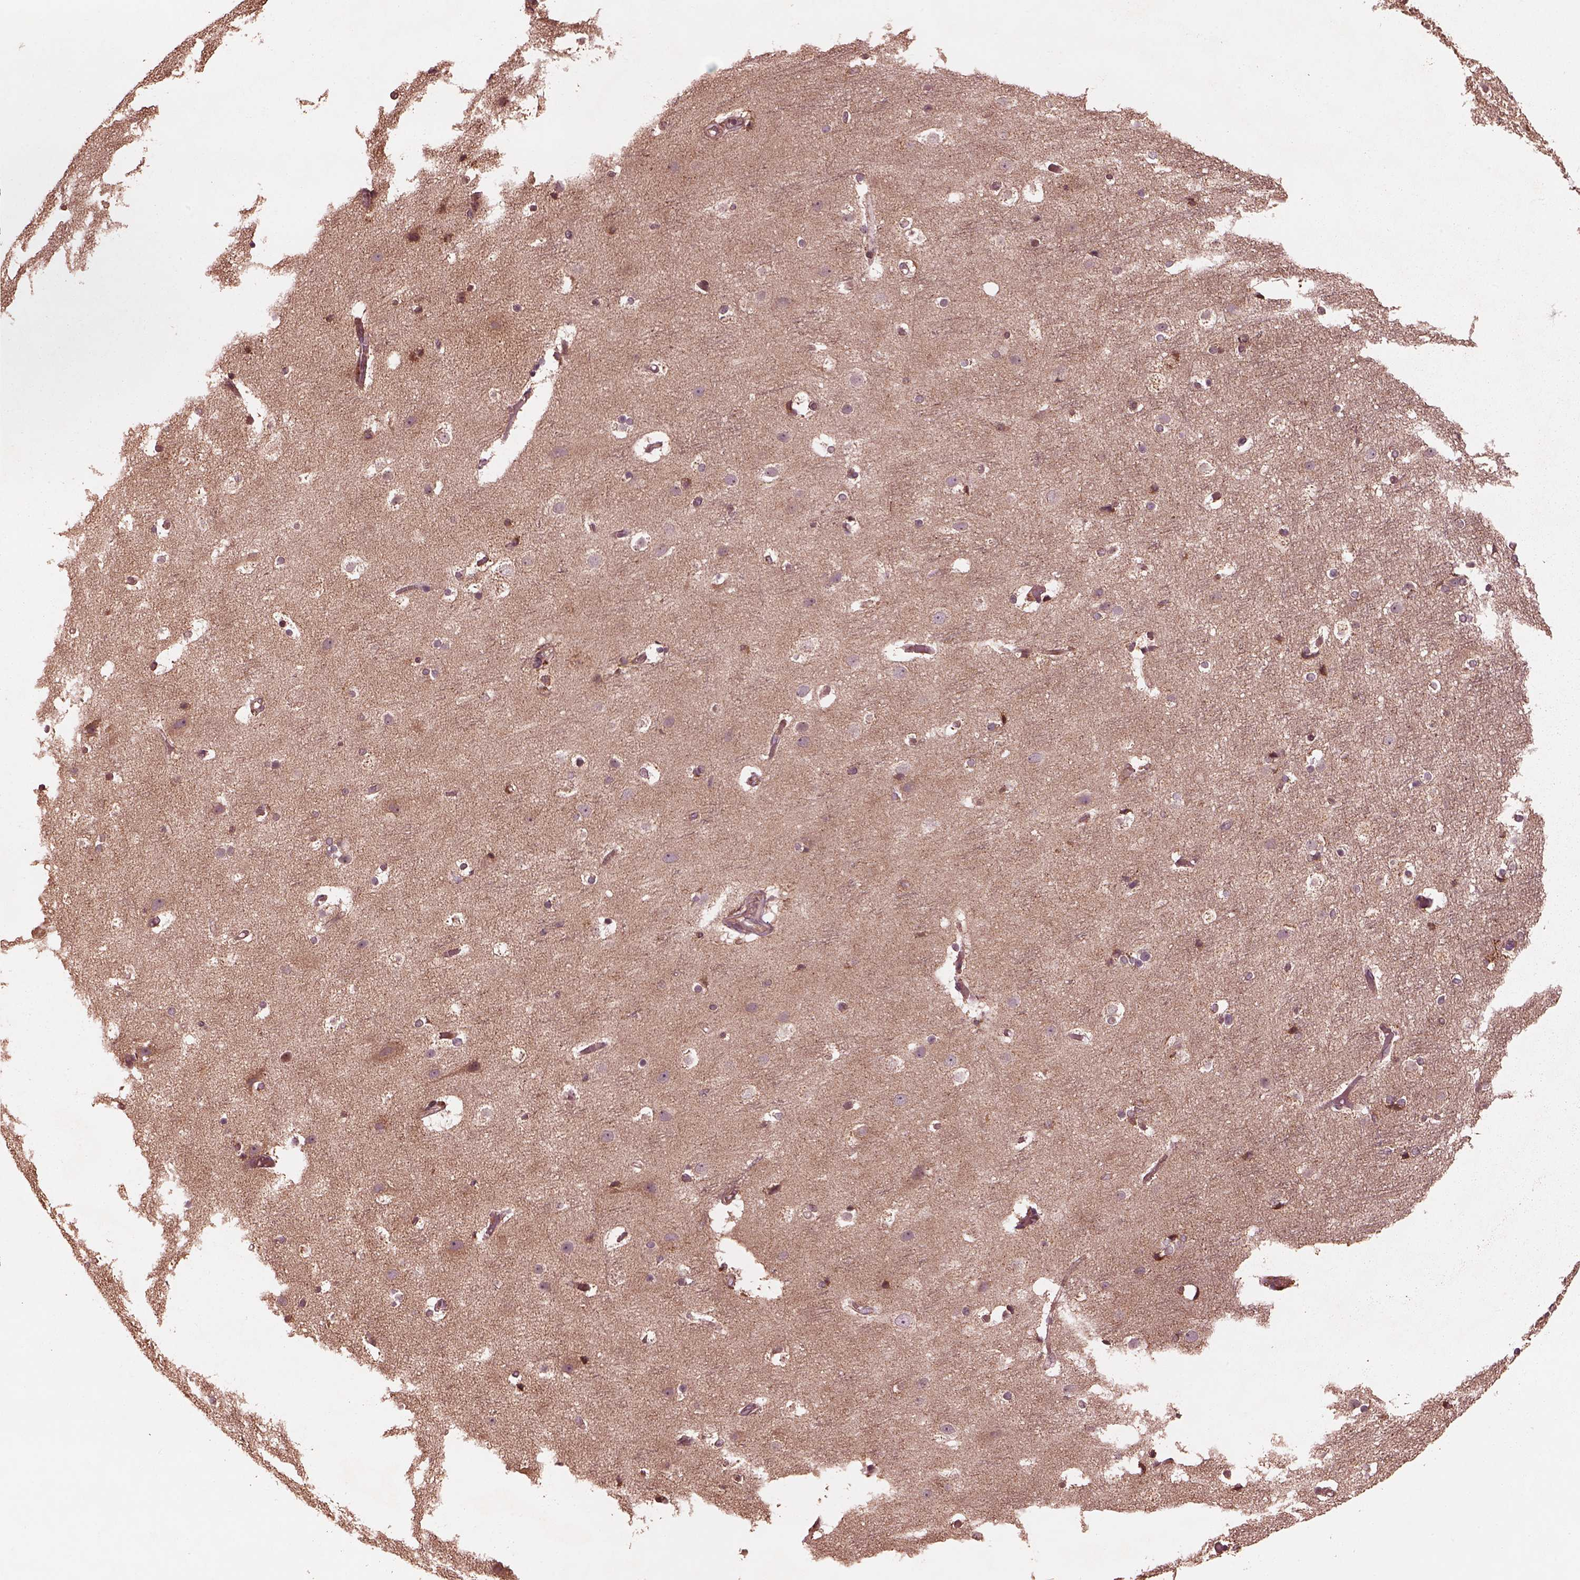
{"staining": {"intensity": "weak", "quantity": "25%-75%", "location": "cytoplasmic/membranous"}, "tissue": "cerebral cortex", "cell_type": "Endothelial cells", "image_type": "normal", "snomed": [{"axis": "morphology", "description": "Normal tissue, NOS"}, {"axis": "topography", "description": "Cerebral cortex"}], "caption": "Immunohistochemical staining of unremarkable cerebral cortex shows low levels of weak cytoplasmic/membranous expression in approximately 25%-75% of endothelial cells. (DAB IHC with brightfield microscopy, high magnification).", "gene": "PIK3R2", "patient": {"sex": "female", "age": 52}}